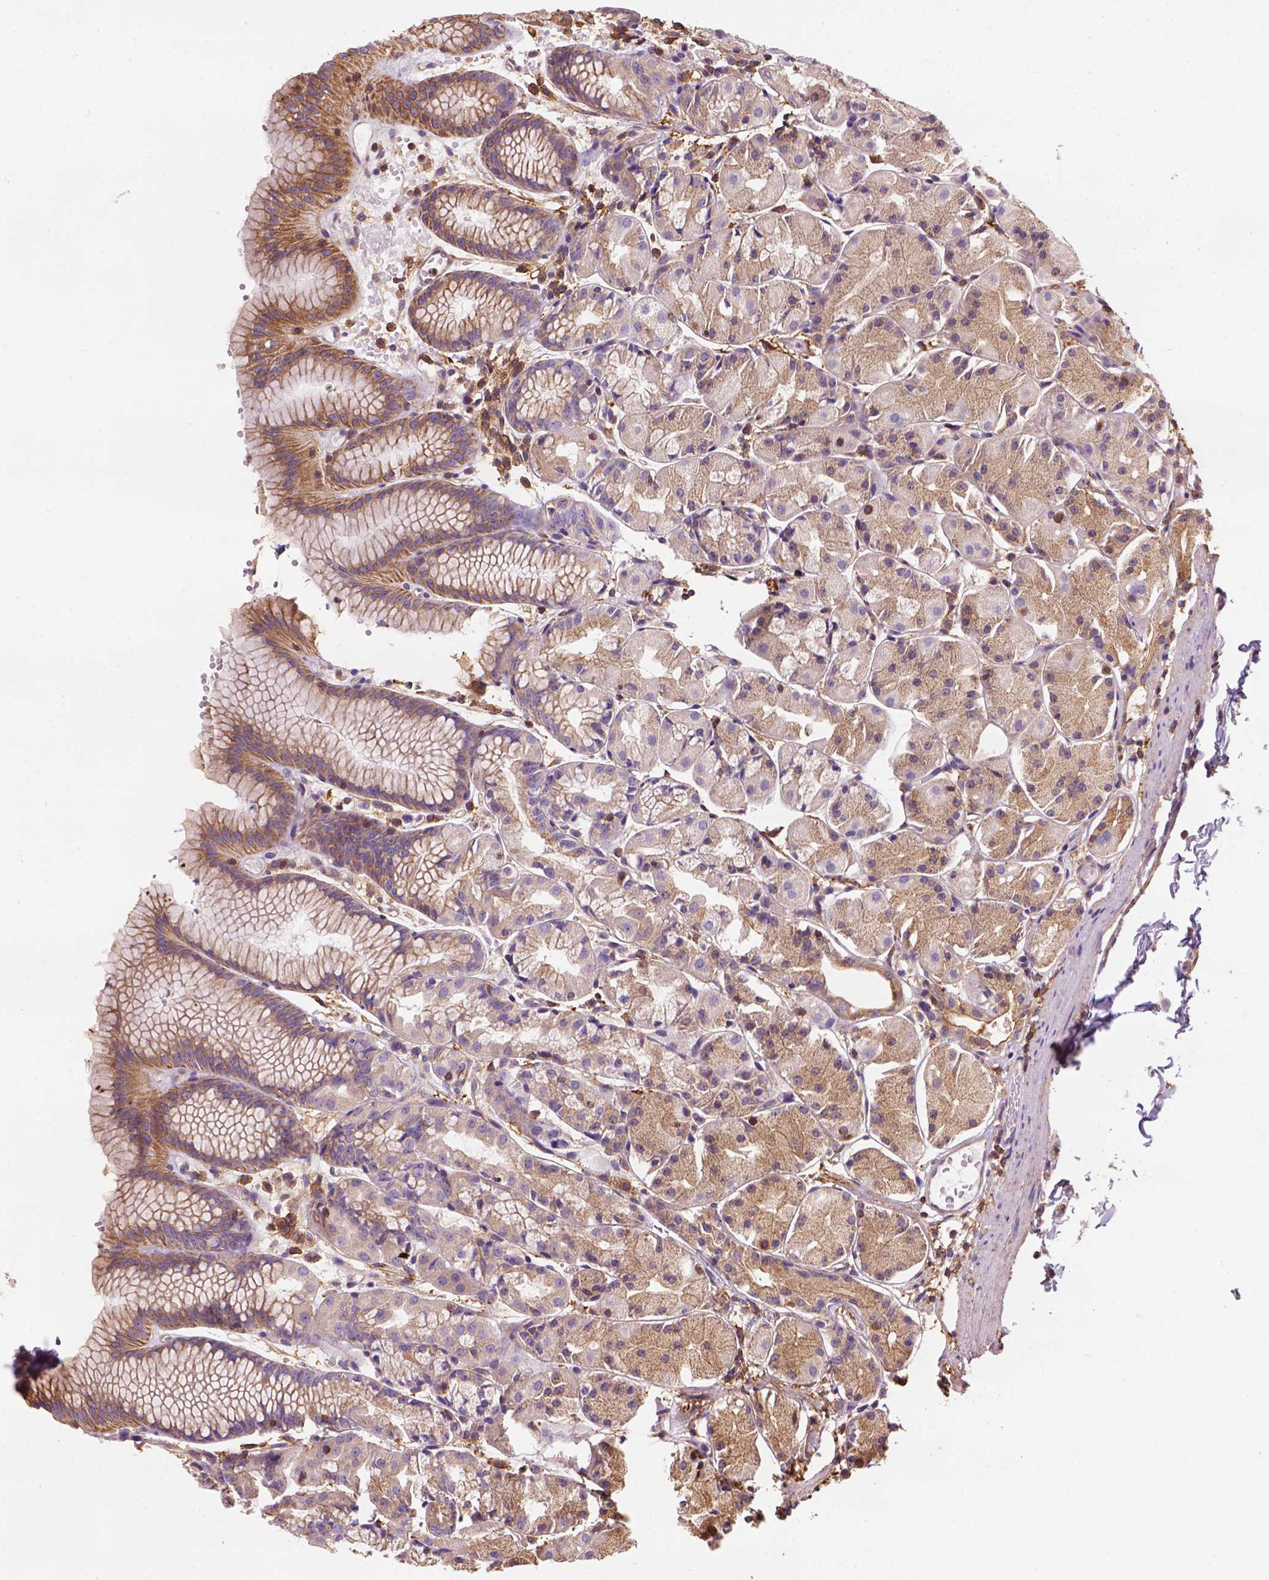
{"staining": {"intensity": "moderate", "quantity": ">75%", "location": "cytoplasmic/membranous"}, "tissue": "stomach", "cell_type": "Glandular cells", "image_type": "normal", "snomed": [{"axis": "morphology", "description": "Normal tissue, NOS"}, {"axis": "topography", "description": "Stomach, upper"}], "caption": "A brown stain highlights moderate cytoplasmic/membranous positivity of a protein in glandular cells of normal stomach. Using DAB (brown) and hematoxylin (blue) stains, captured at high magnification using brightfield microscopy.", "gene": "GPRC5D", "patient": {"sex": "male", "age": 47}}